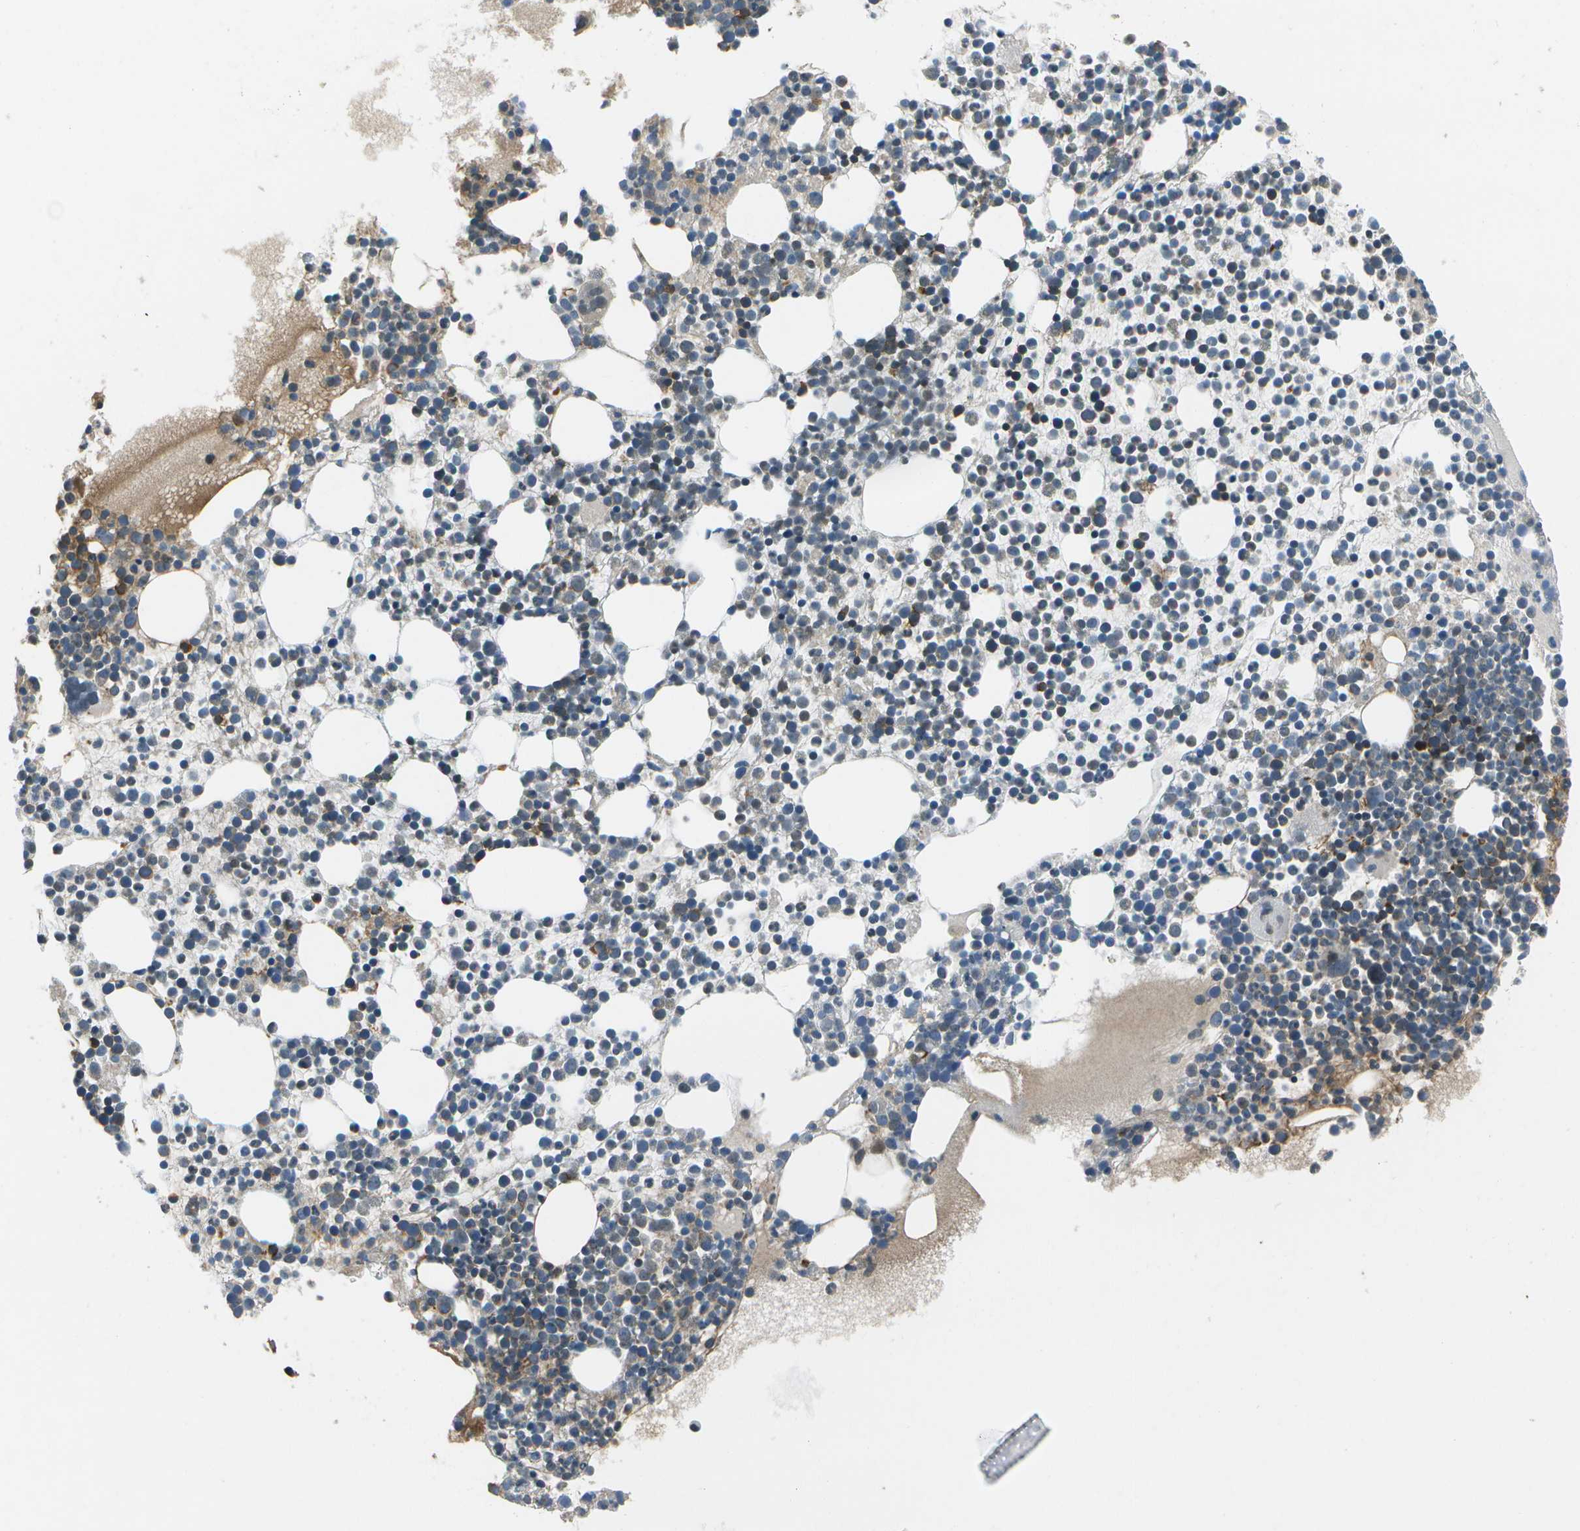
{"staining": {"intensity": "strong", "quantity": "<25%", "location": "cytoplasmic/membranous"}, "tissue": "bone marrow", "cell_type": "Hematopoietic cells", "image_type": "normal", "snomed": [{"axis": "morphology", "description": "Normal tissue, NOS"}, {"axis": "morphology", "description": "Inflammation, NOS"}, {"axis": "topography", "description": "Bone marrow"}], "caption": "Brown immunohistochemical staining in normal bone marrow reveals strong cytoplasmic/membranous positivity in about <25% of hematopoietic cells. (IHC, brightfield microscopy, high magnification).", "gene": "EIF2AK1", "patient": {"sex": "male", "age": 58}}